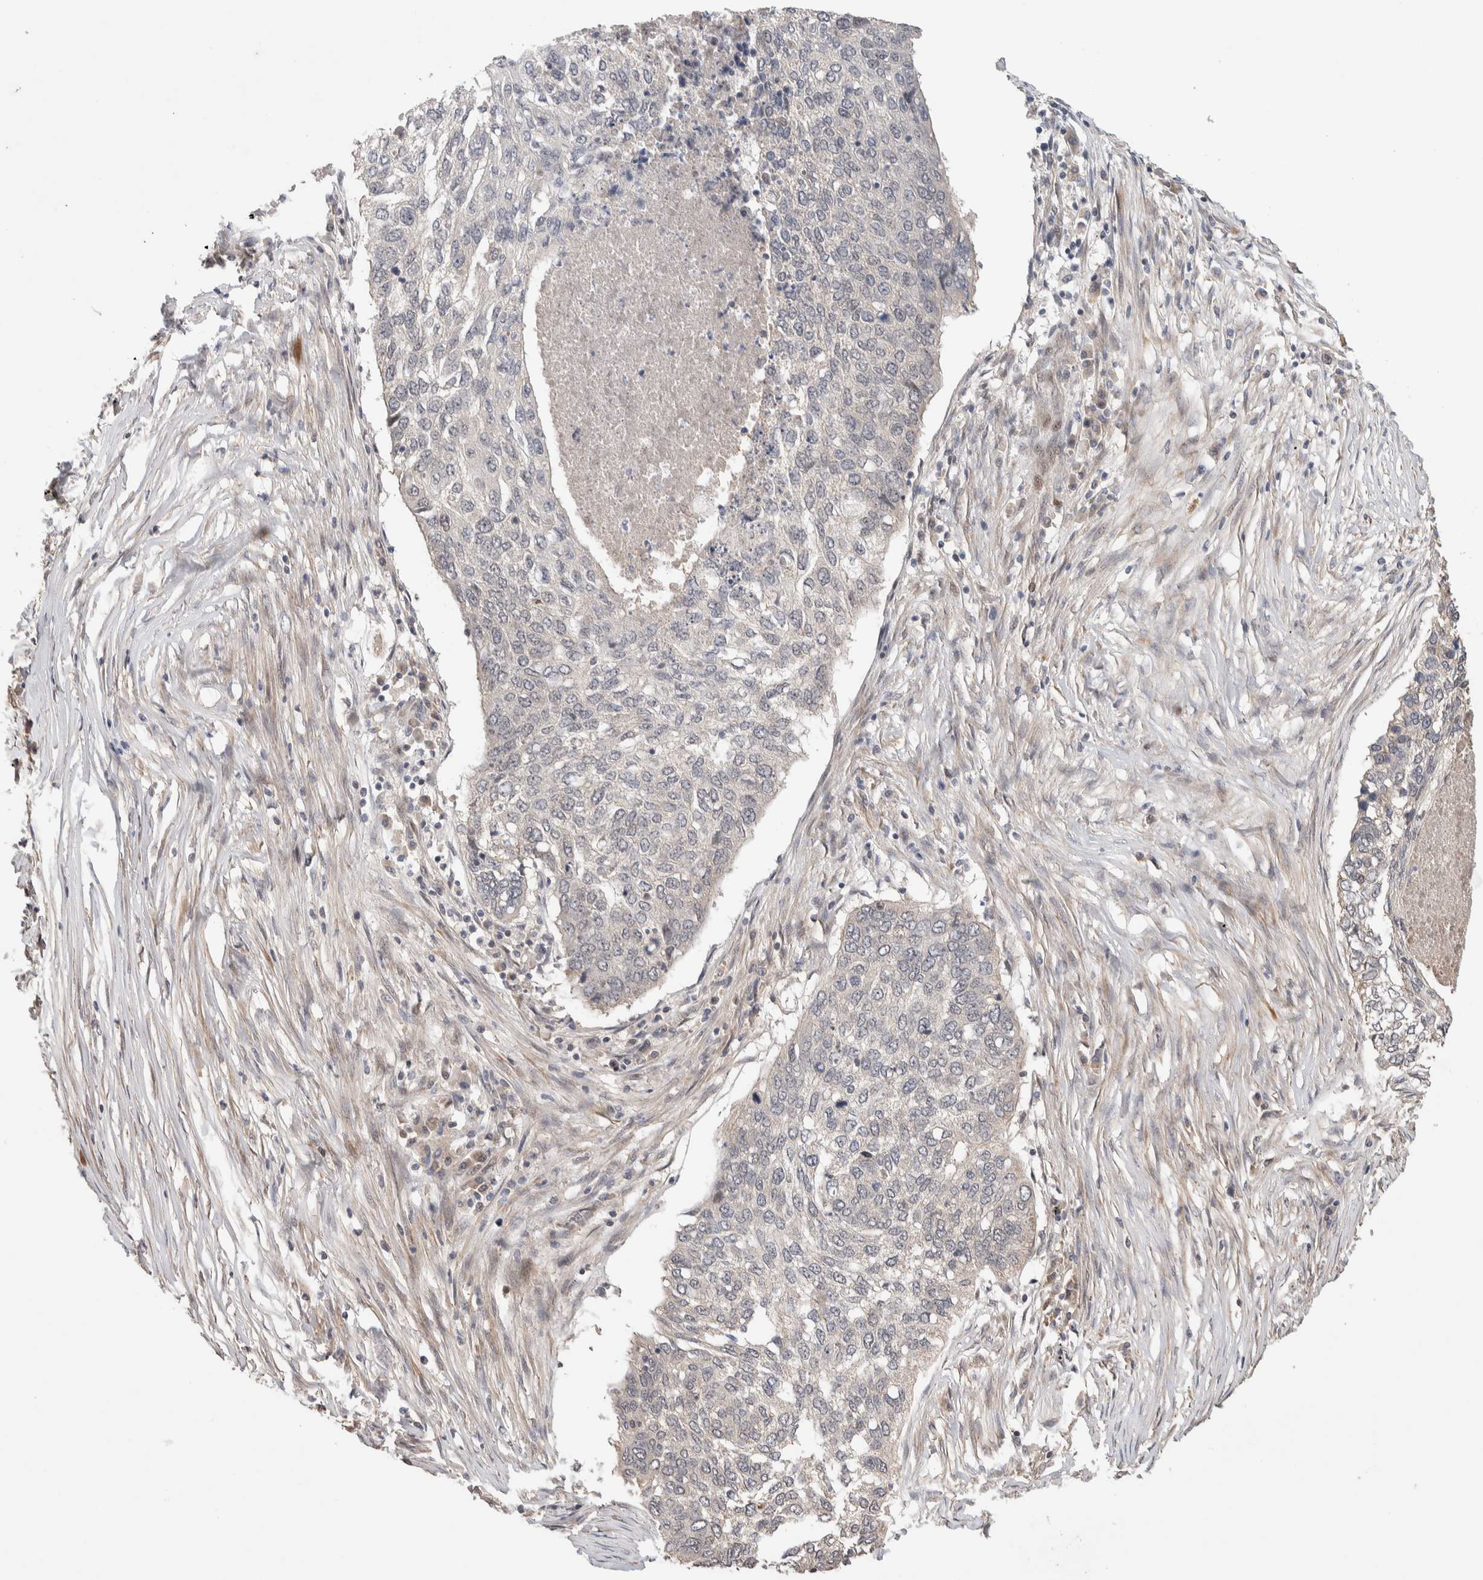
{"staining": {"intensity": "negative", "quantity": "none", "location": "none"}, "tissue": "lung cancer", "cell_type": "Tumor cells", "image_type": "cancer", "snomed": [{"axis": "morphology", "description": "Squamous cell carcinoma, NOS"}, {"axis": "topography", "description": "Lung"}], "caption": "Immunohistochemistry micrograph of human squamous cell carcinoma (lung) stained for a protein (brown), which demonstrates no expression in tumor cells. The staining is performed using DAB (3,3'-diaminobenzidine) brown chromogen with nuclei counter-stained in using hematoxylin.", "gene": "PRDM15", "patient": {"sex": "female", "age": 63}}